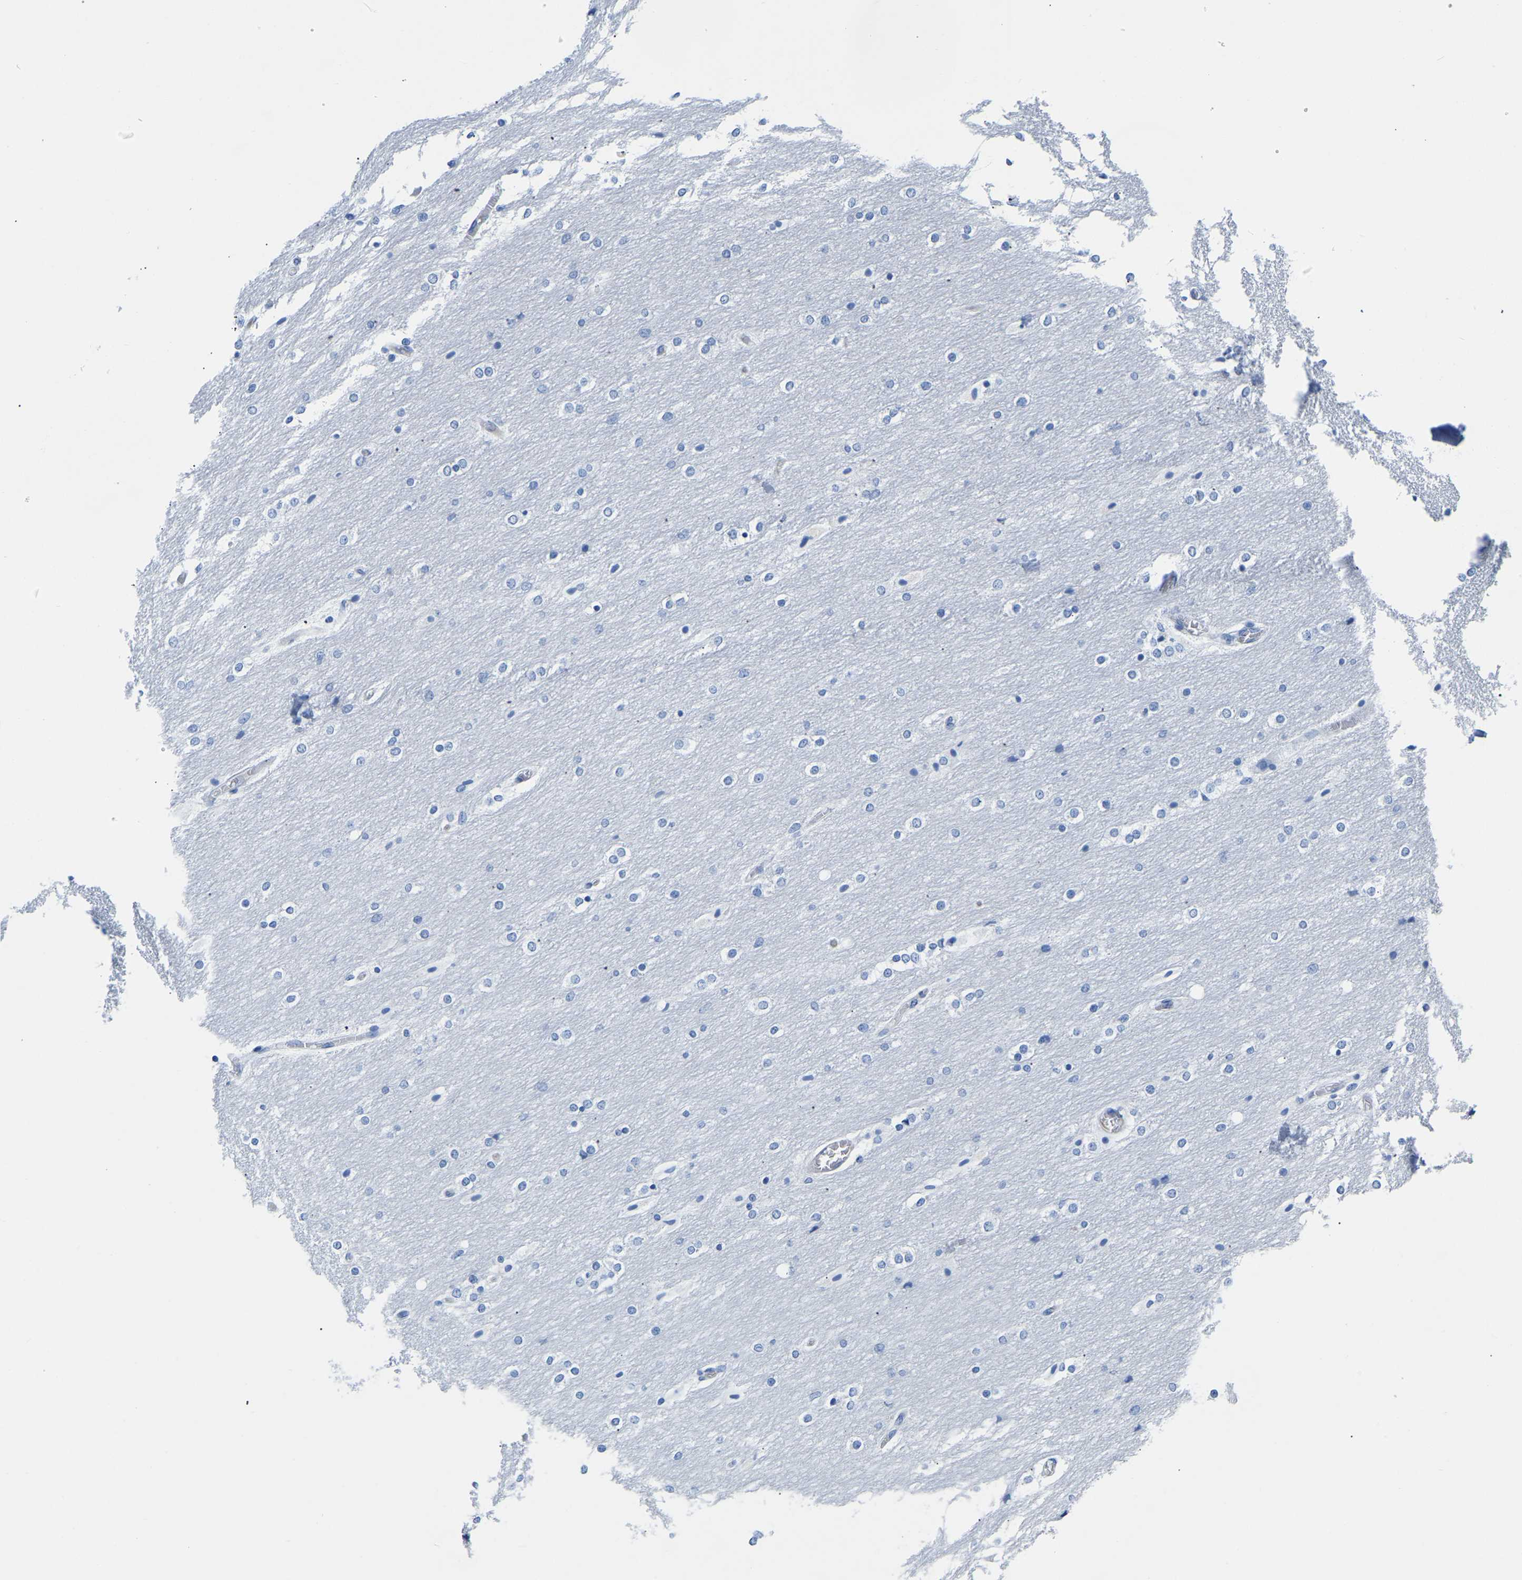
{"staining": {"intensity": "negative", "quantity": "none", "location": "none"}, "tissue": "cerebellum", "cell_type": "Cells in granular layer", "image_type": "normal", "snomed": [{"axis": "morphology", "description": "Normal tissue, NOS"}, {"axis": "topography", "description": "Cerebellum"}], "caption": "Protein analysis of unremarkable cerebellum displays no significant positivity in cells in granular layer.", "gene": "UPK3A", "patient": {"sex": "female", "age": 54}}